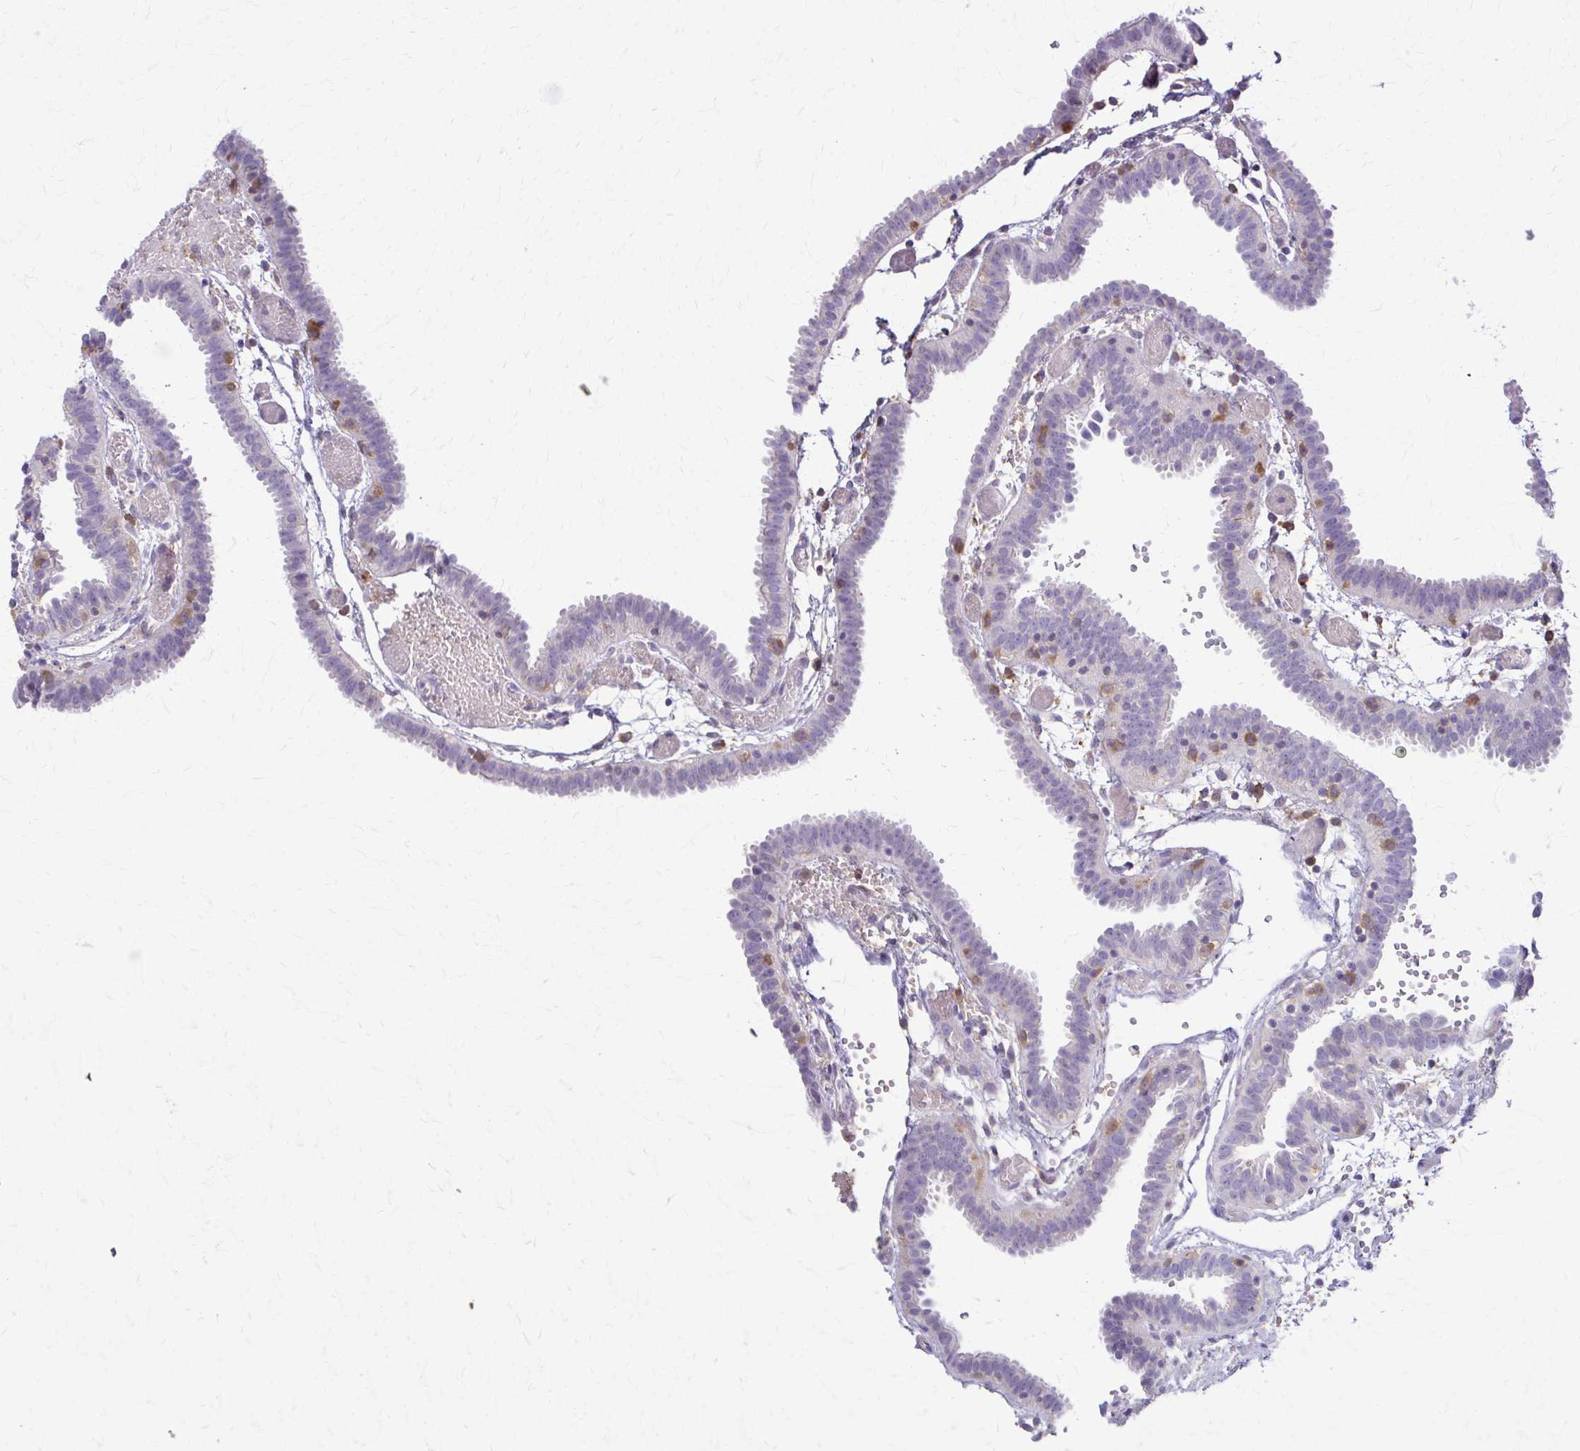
{"staining": {"intensity": "negative", "quantity": "none", "location": "none"}, "tissue": "fallopian tube", "cell_type": "Glandular cells", "image_type": "normal", "snomed": [{"axis": "morphology", "description": "Normal tissue, NOS"}, {"axis": "topography", "description": "Fallopian tube"}], "caption": "Immunohistochemical staining of unremarkable human fallopian tube displays no significant positivity in glandular cells.", "gene": "PIK3AP1", "patient": {"sex": "female", "age": 37}}